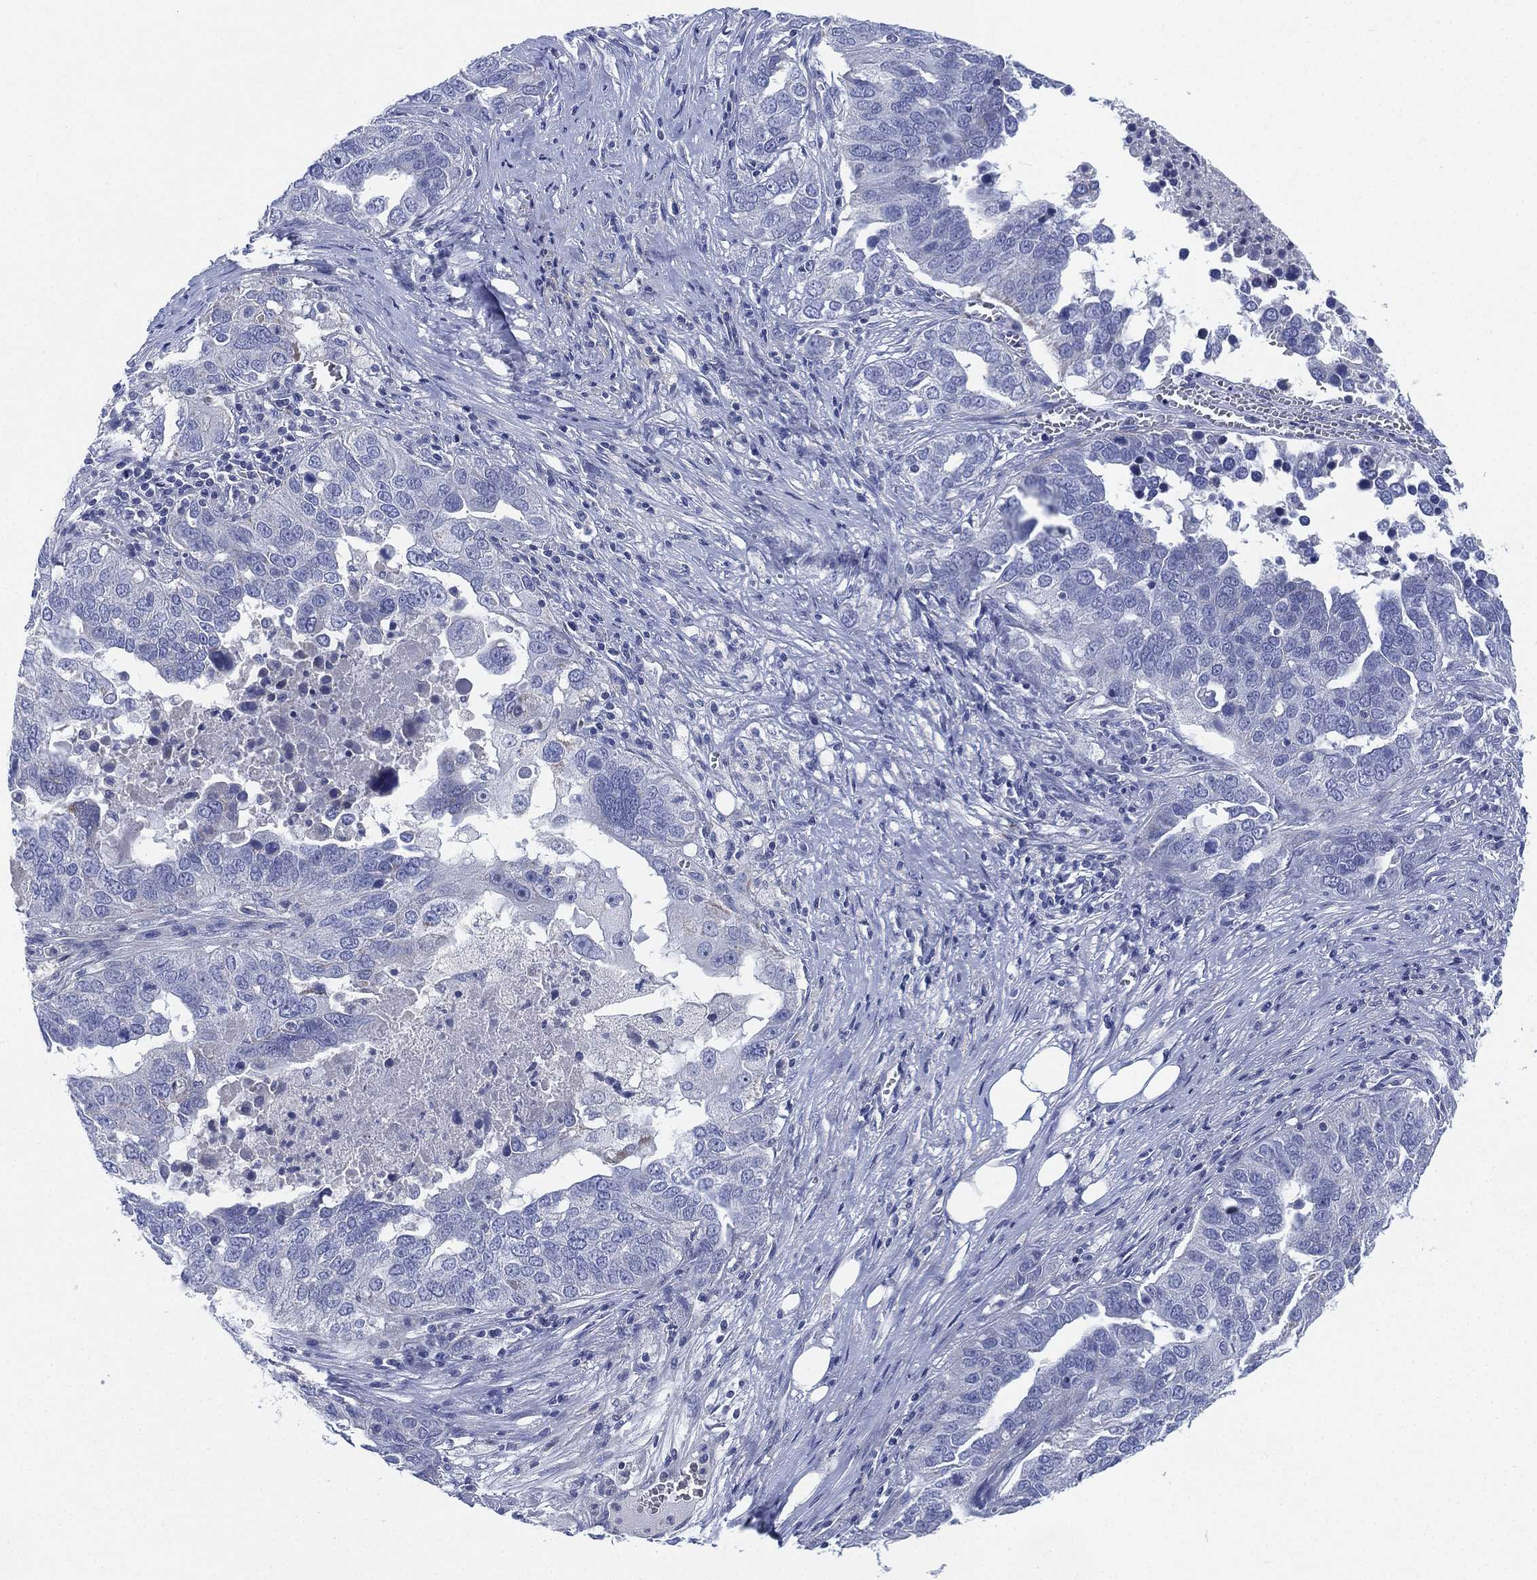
{"staining": {"intensity": "negative", "quantity": "none", "location": "none"}, "tissue": "ovarian cancer", "cell_type": "Tumor cells", "image_type": "cancer", "snomed": [{"axis": "morphology", "description": "Carcinoma, endometroid"}, {"axis": "topography", "description": "Soft tissue"}, {"axis": "topography", "description": "Ovary"}], "caption": "Photomicrograph shows no significant protein staining in tumor cells of ovarian endometroid carcinoma. The staining is performed using DAB (3,3'-diaminobenzidine) brown chromogen with nuclei counter-stained in using hematoxylin.", "gene": "ADAD2", "patient": {"sex": "female", "age": 52}}